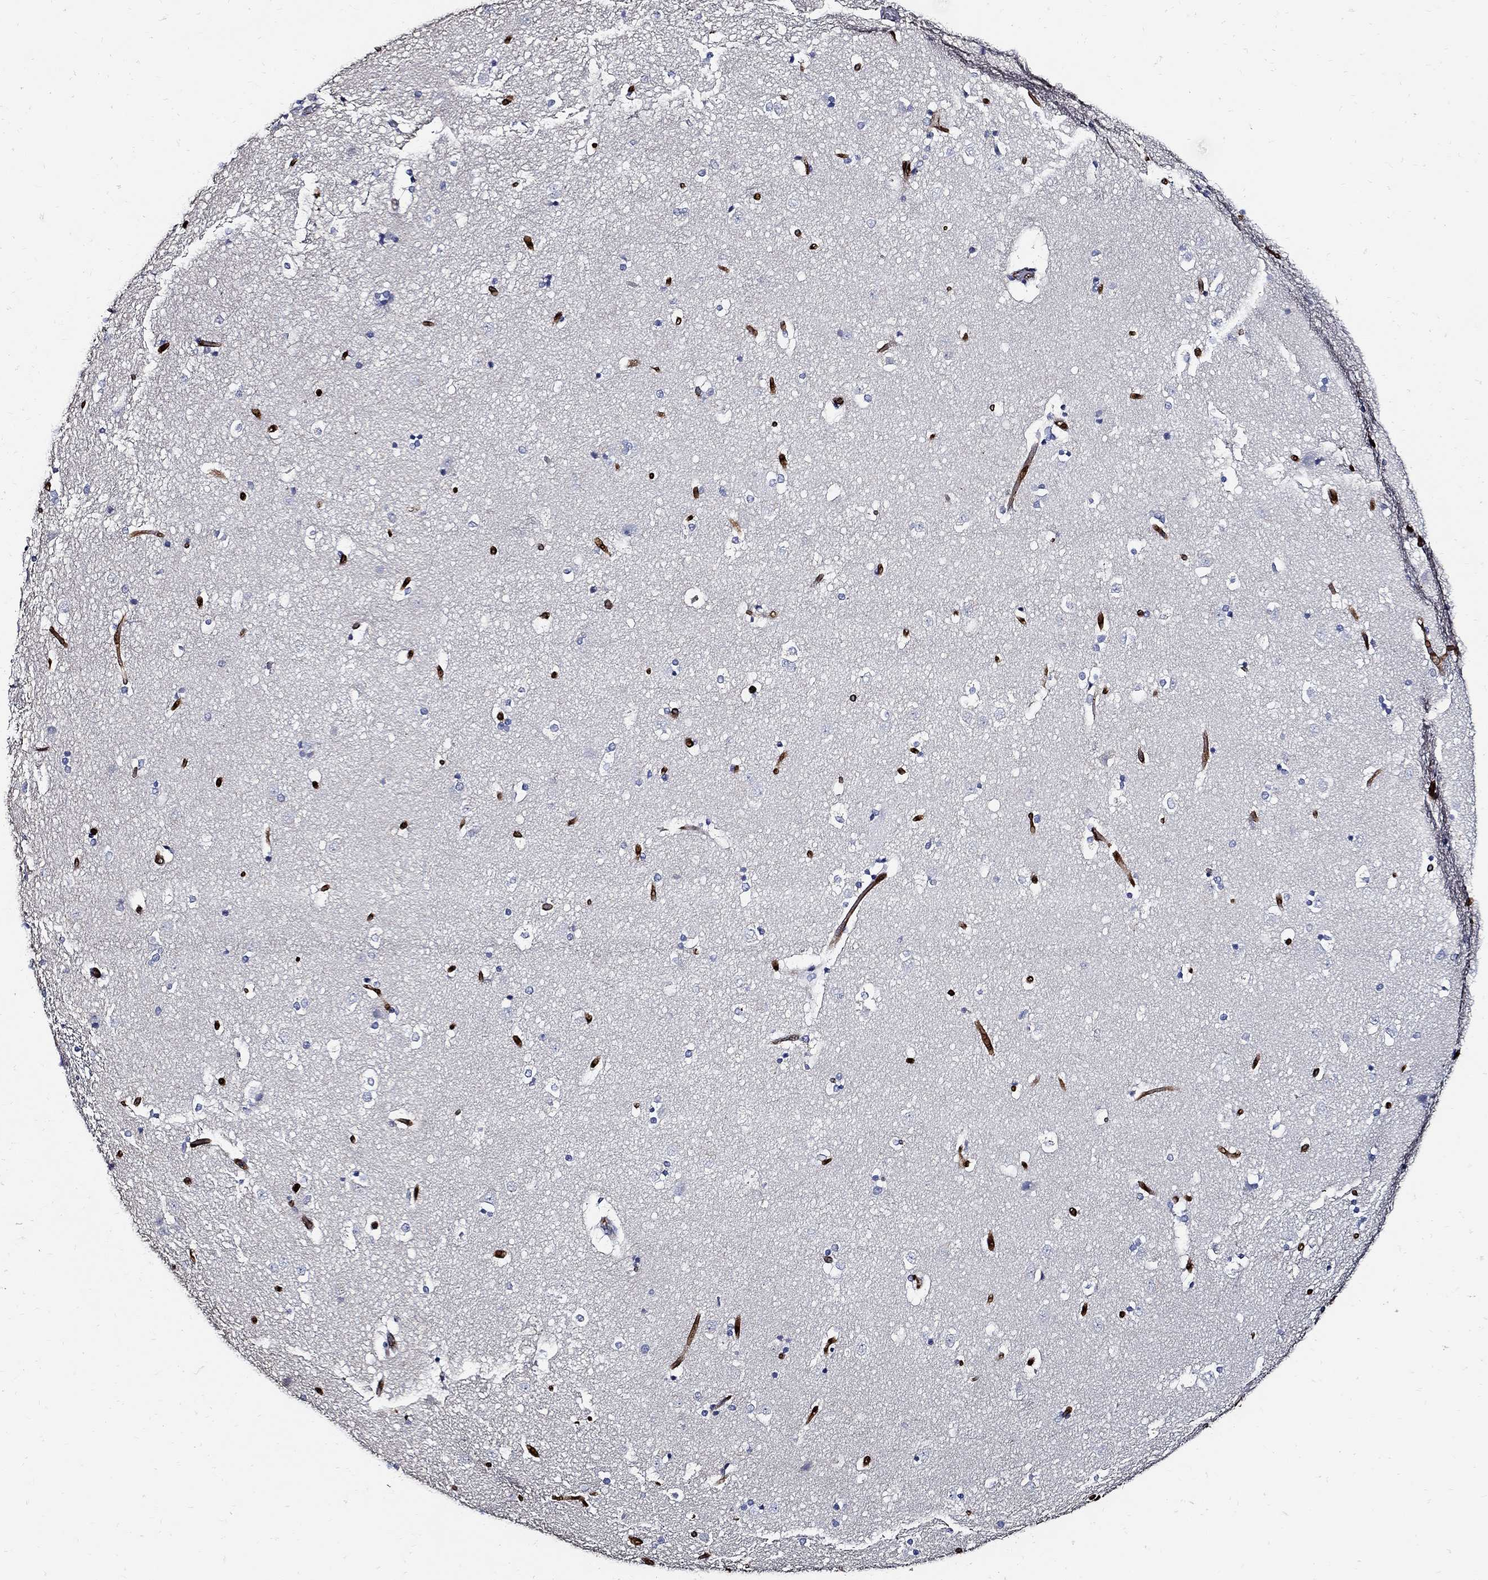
{"staining": {"intensity": "negative", "quantity": "none", "location": "none"}, "tissue": "caudate", "cell_type": "Glial cells", "image_type": "normal", "snomed": [{"axis": "morphology", "description": "Normal tissue, NOS"}, {"axis": "topography", "description": "Lateral ventricle wall"}], "caption": "Caudate was stained to show a protein in brown. There is no significant staining in glial cells. (DAB immunohistochemistry visualized using brightfield microscopy, high magnification).", "gene": "PRX", "patient": {"sex": "male", "age": 51}}